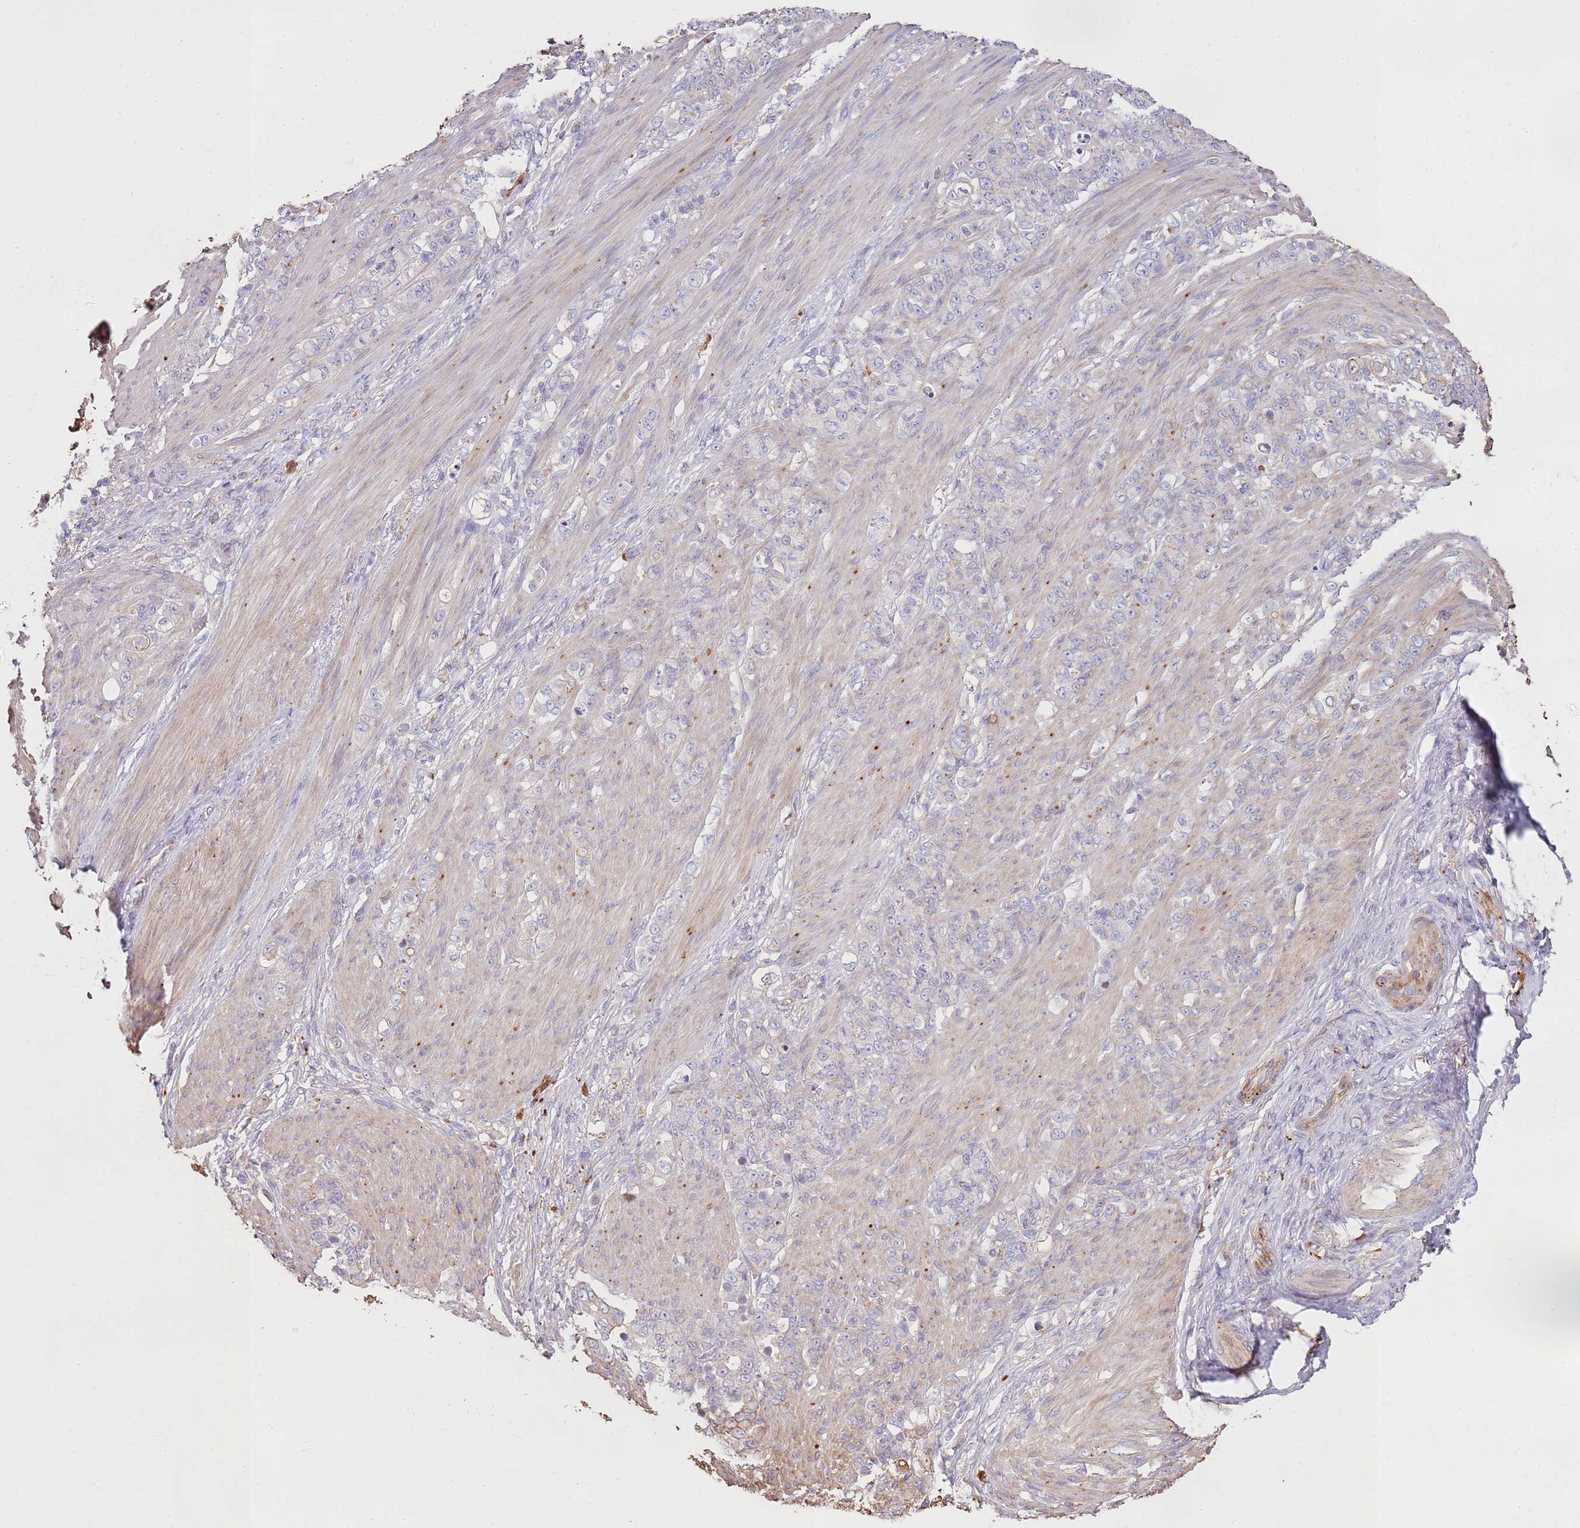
{"staining": {"intensity": "negative", "quantity": "none", "location": "none"}, "tissue": "stomach cancer", "cell_type": "Tumor cells", "image_type": "cancer", "snomed": [{"axis": "morphology", "description": "Adenocarcinoma, NOS"}, {"axis": "topography", "description": "Stomach"}], "caption": "Immunohistochemistry (IHC) image of stomach adenocarcinoma stained for a protein (brown), which displays no expression in tumor cells.", "gene": "NDUFAF4", "patient": {"sex": "female", "age": 79}}